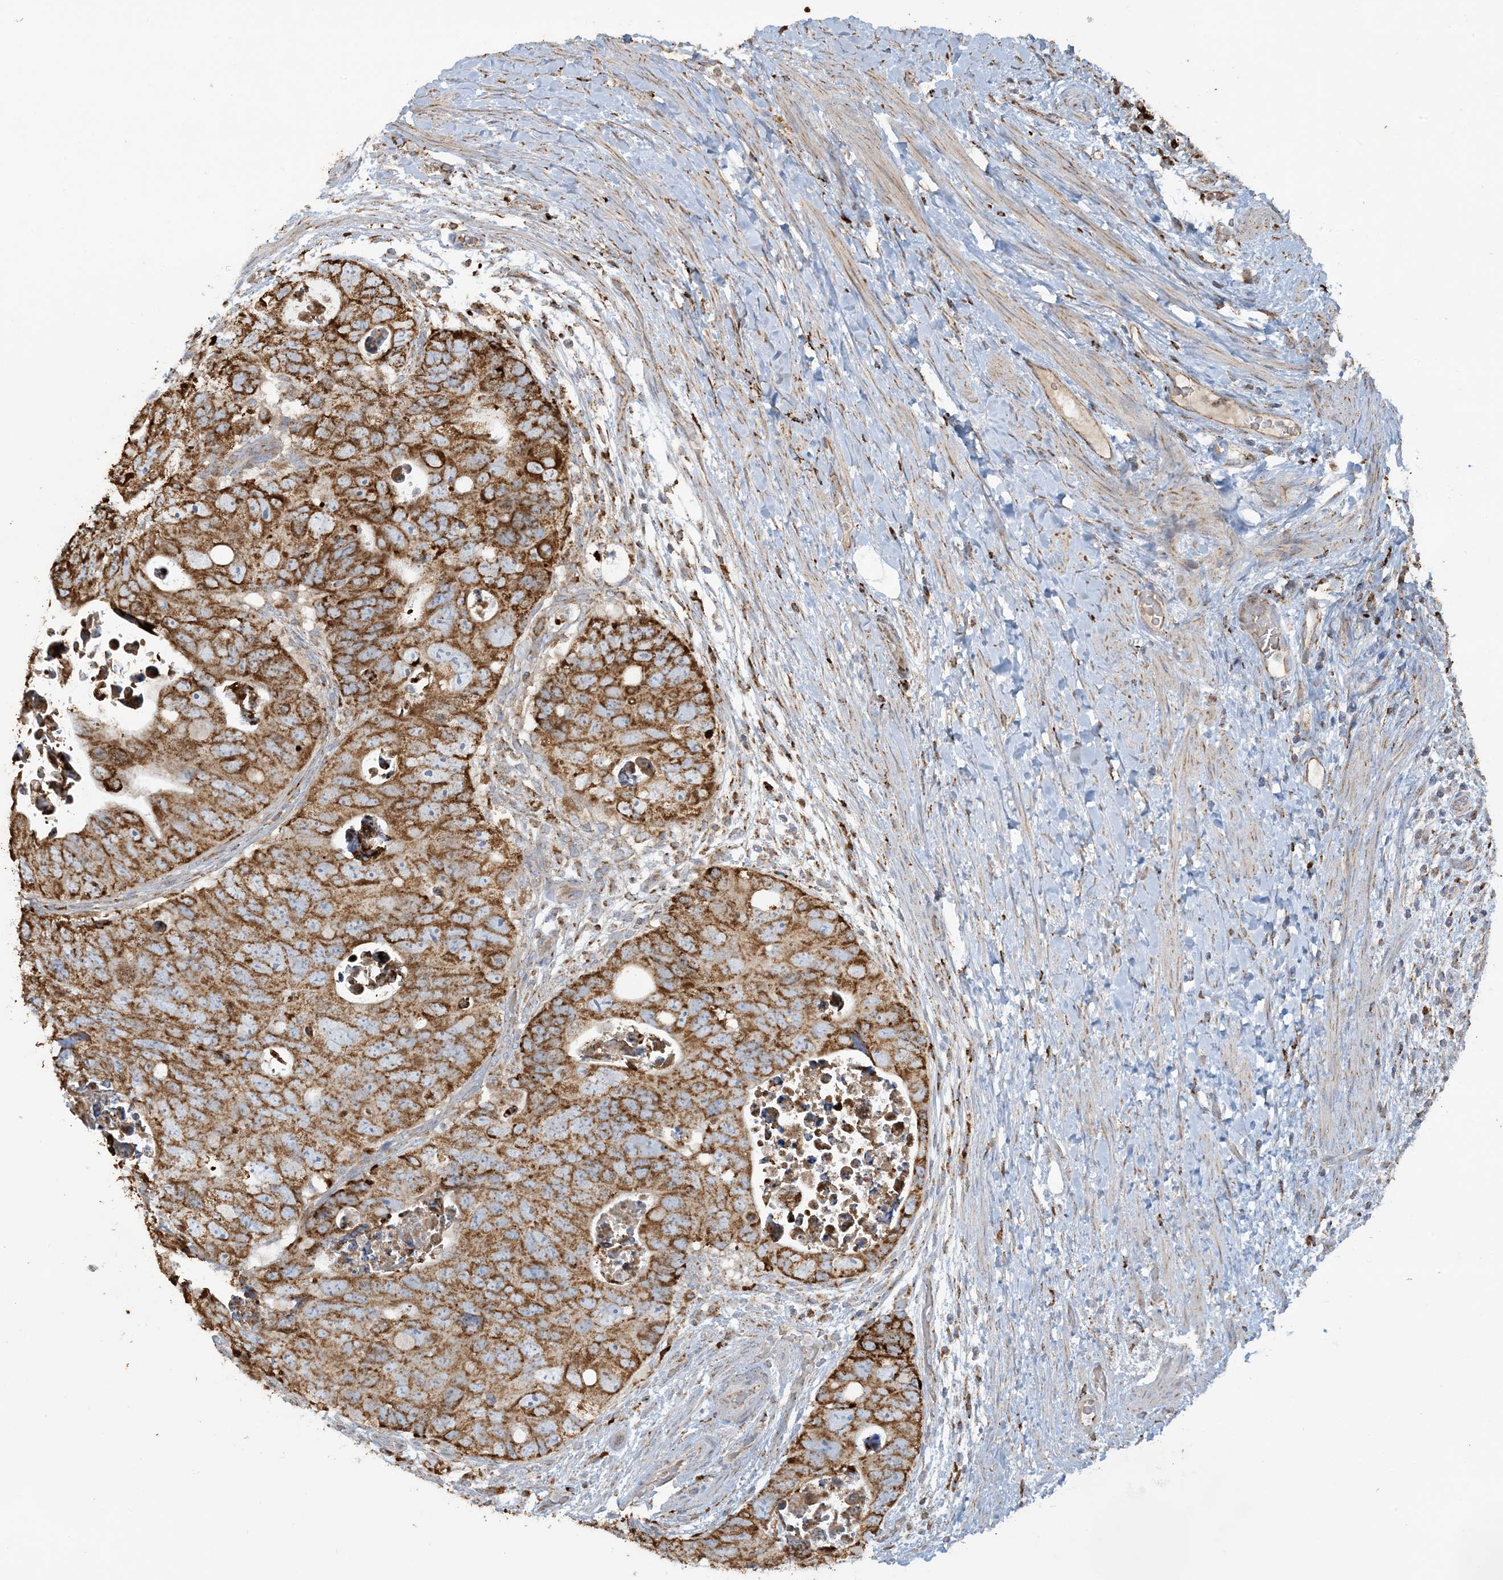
{"staining": {"intensity": "strong", "quantity": ">75%", "location": "cytoplasmic/membranous"}, "tissue": "colorectal cancer", "cell_type": "Tumor cells", "image_type": "cancer", "snomed": [{"axis": "morphology", "description": "Adenocarcinoma, NOS"}, {"axis": "topography", "description": "Rectum"}], "caption": "Colorectal cancer tissue exhibits strong cytoplasmic/membranous staining in approximately >75% of tumor cells", "gene": "AGA", "patient": {"sex": "male", "age": 59}}